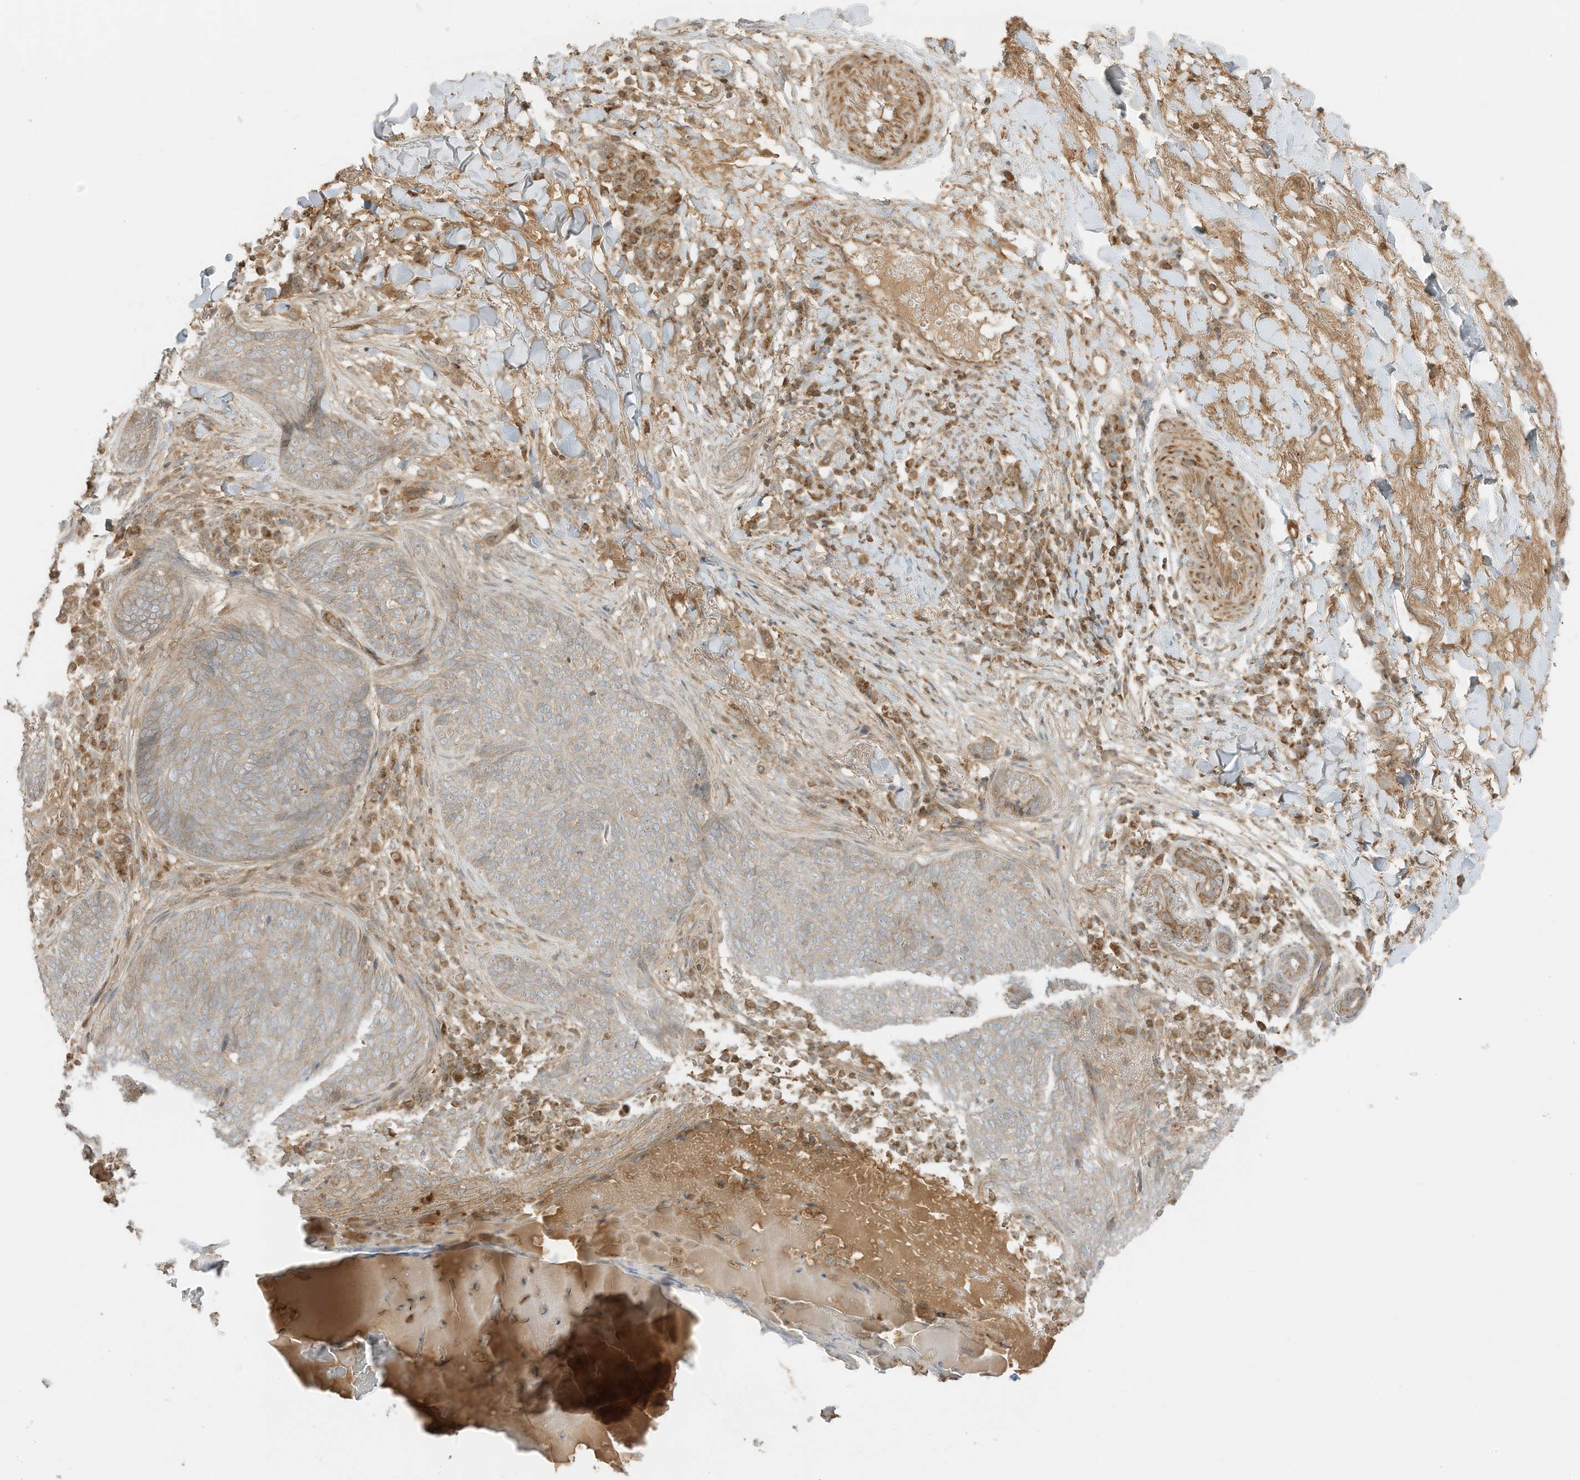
{"staining": {"intensity": "weak", "quantity": ">75%", "location": "cytoplasmic/membranous"}, "tissue": "skin cancer", "cell_type": "Tumor cells", "image_type": "cancer", "snomed": [{"axis": "morphology", "description": "Basal cell carcinoma"}, {"axis": "topography", "description": "Skin"}], "caption": "DAB immunohistochemical staining of human basal cell carcinoma (skin) reveals weak cytoplasmic/membranous protein positivity in about >75% of tumor cells.", "gene": "SLC25A12", "patient": {"sex": "male", "age": 85}}